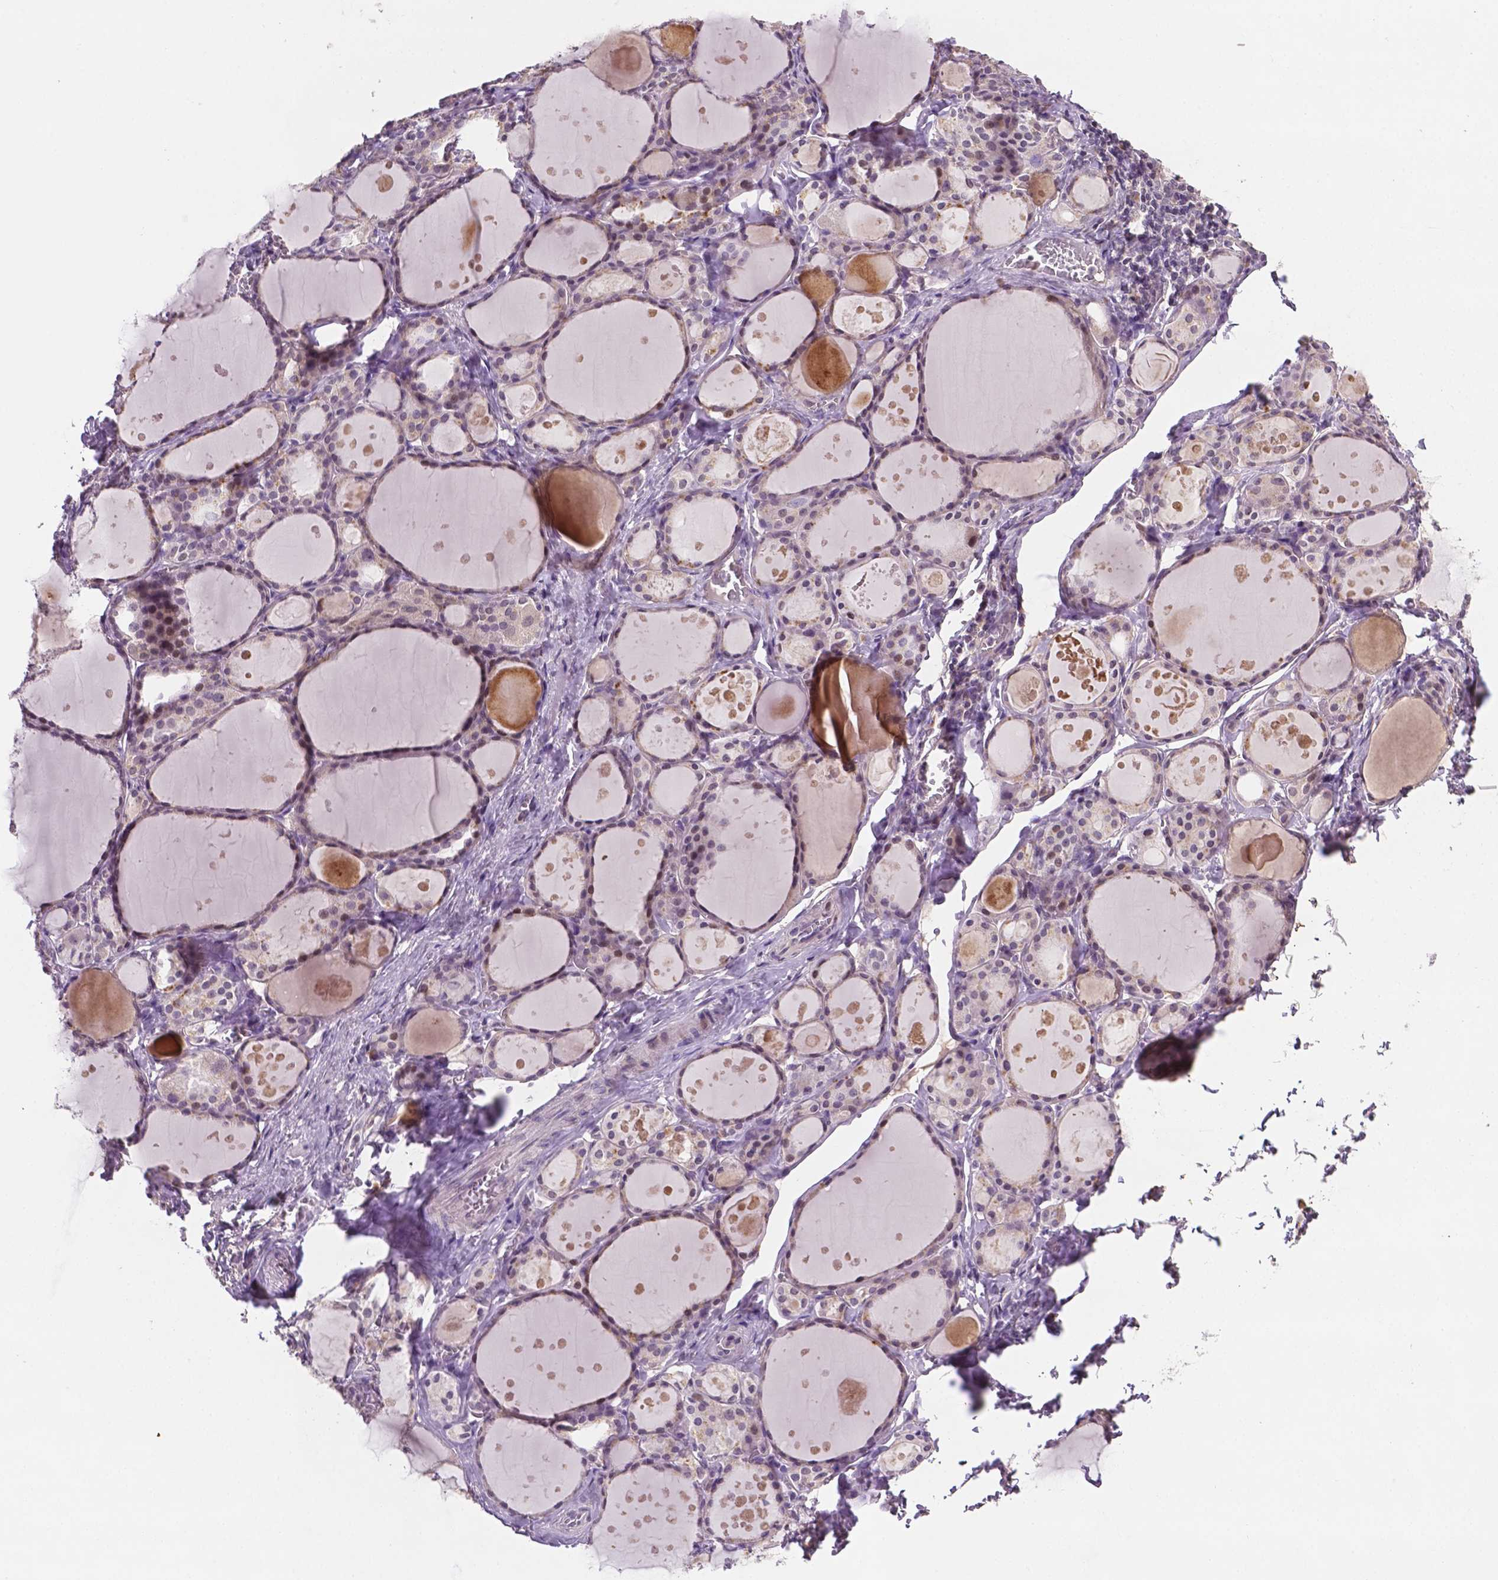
{"staining": {"intensity": "negative", "quantity": "none", "location": "none"}, "tissue": "thyroid gland", "cell_type": "Glandular cells", "image_type": "normal", "snomed": [{"axis": "morphology", "description": "Normal tissue, NOS"}, {"axis": "topography", "description": "Thyroid gland"}], "caption": "An immunohistochemistry (IHC) photomicrograph of benign thyroid gland is shown. There is no staining in glandular cells of thyroid gland.", "gene": "MROH6", "patient": {"sex": "male", "age": 68}}